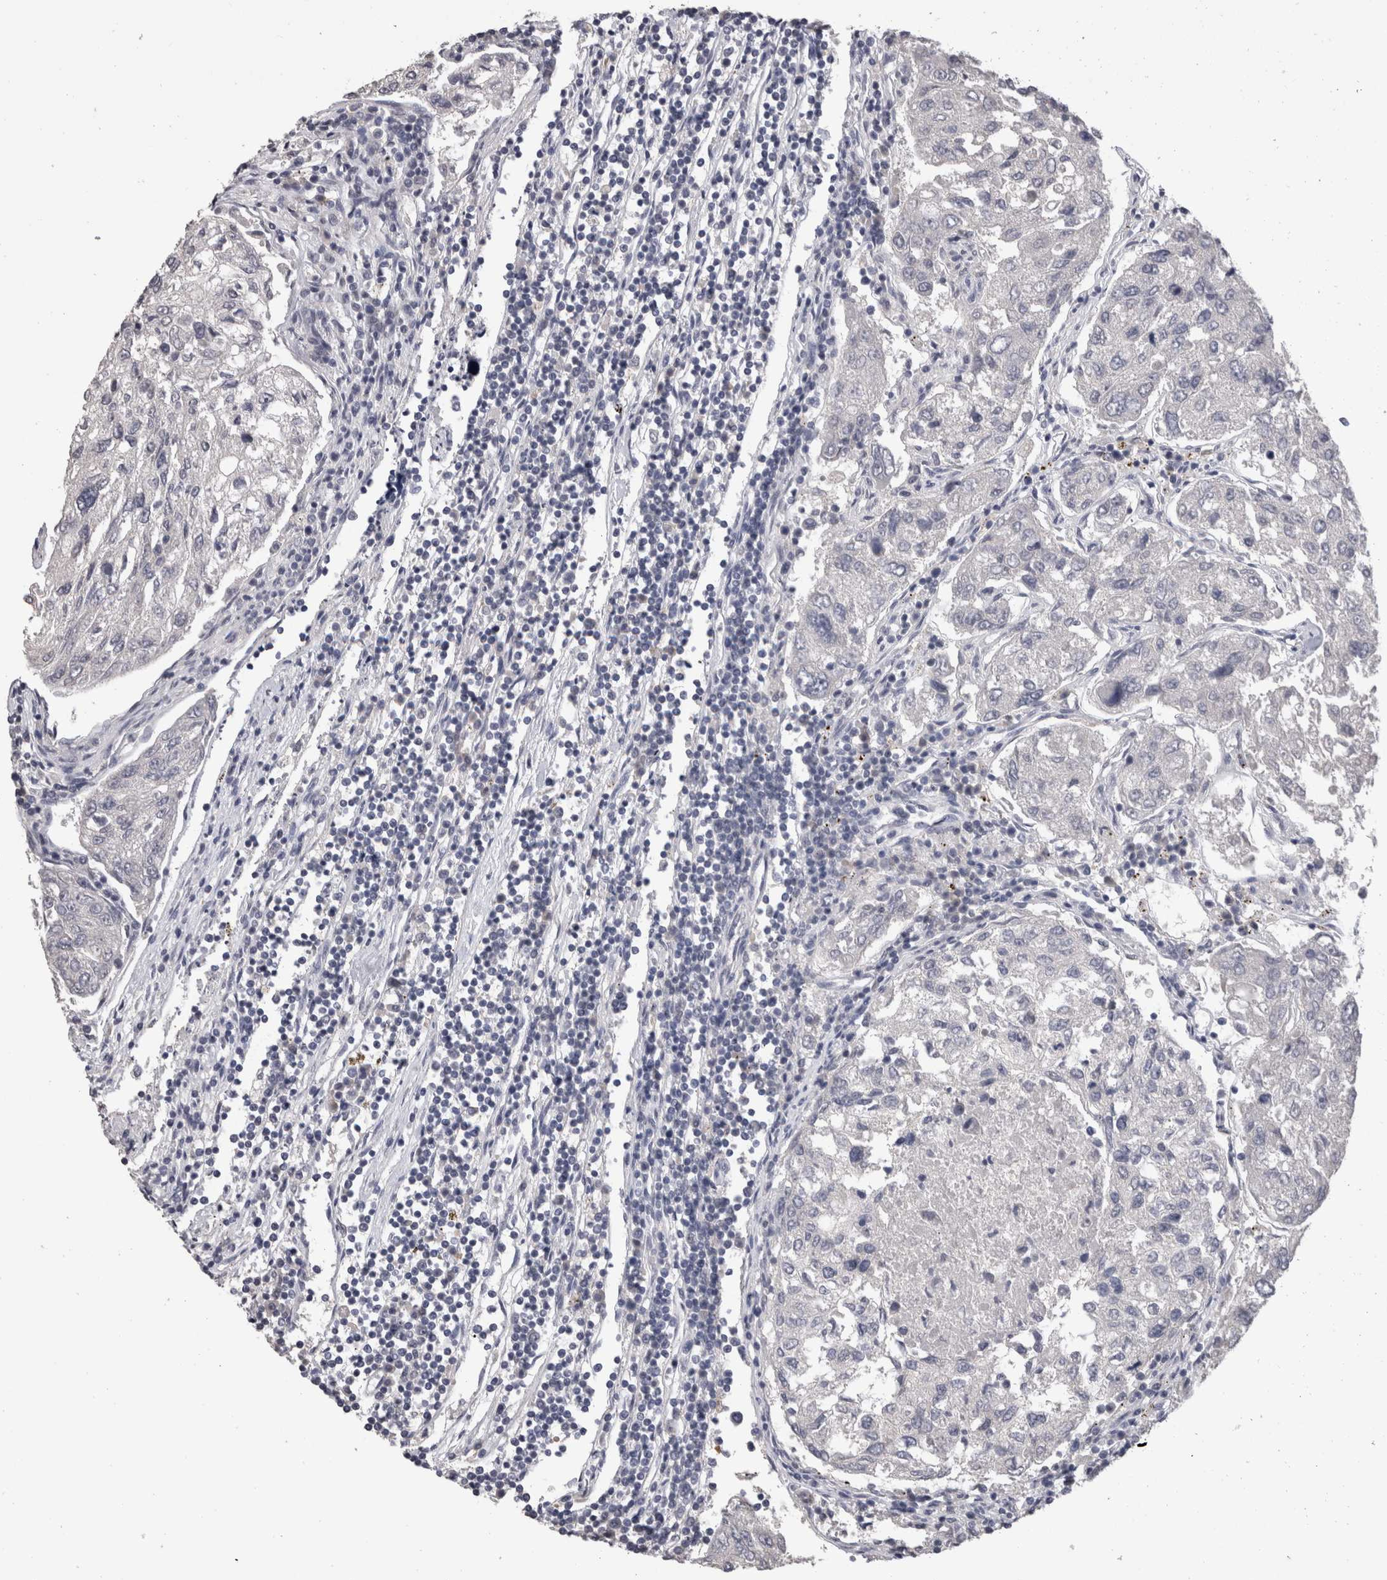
{"staining": {"intensity": "negative", "quantity": "none", "location": "none"}, "tissue": "urothelial cancer", "cell_type": "Tumor cells", "image_type": "cancer", "snomed": [{"axis": "morphology", "description": "Urothelial carcinoma, High grade"}, {"axis": "topography", "description": "Lymph node"}, {"axis": "topography", "description": "Urinary bladder"}], "caption": "This micrograph is of urothelial cancer stained with immunohistochemistry to label a protein in brown with the nuclei are counter-stained blue. There is no positivity in tumor cells.", "gene": "DDX17", "patient": {"sex": "male", "age": 51}}